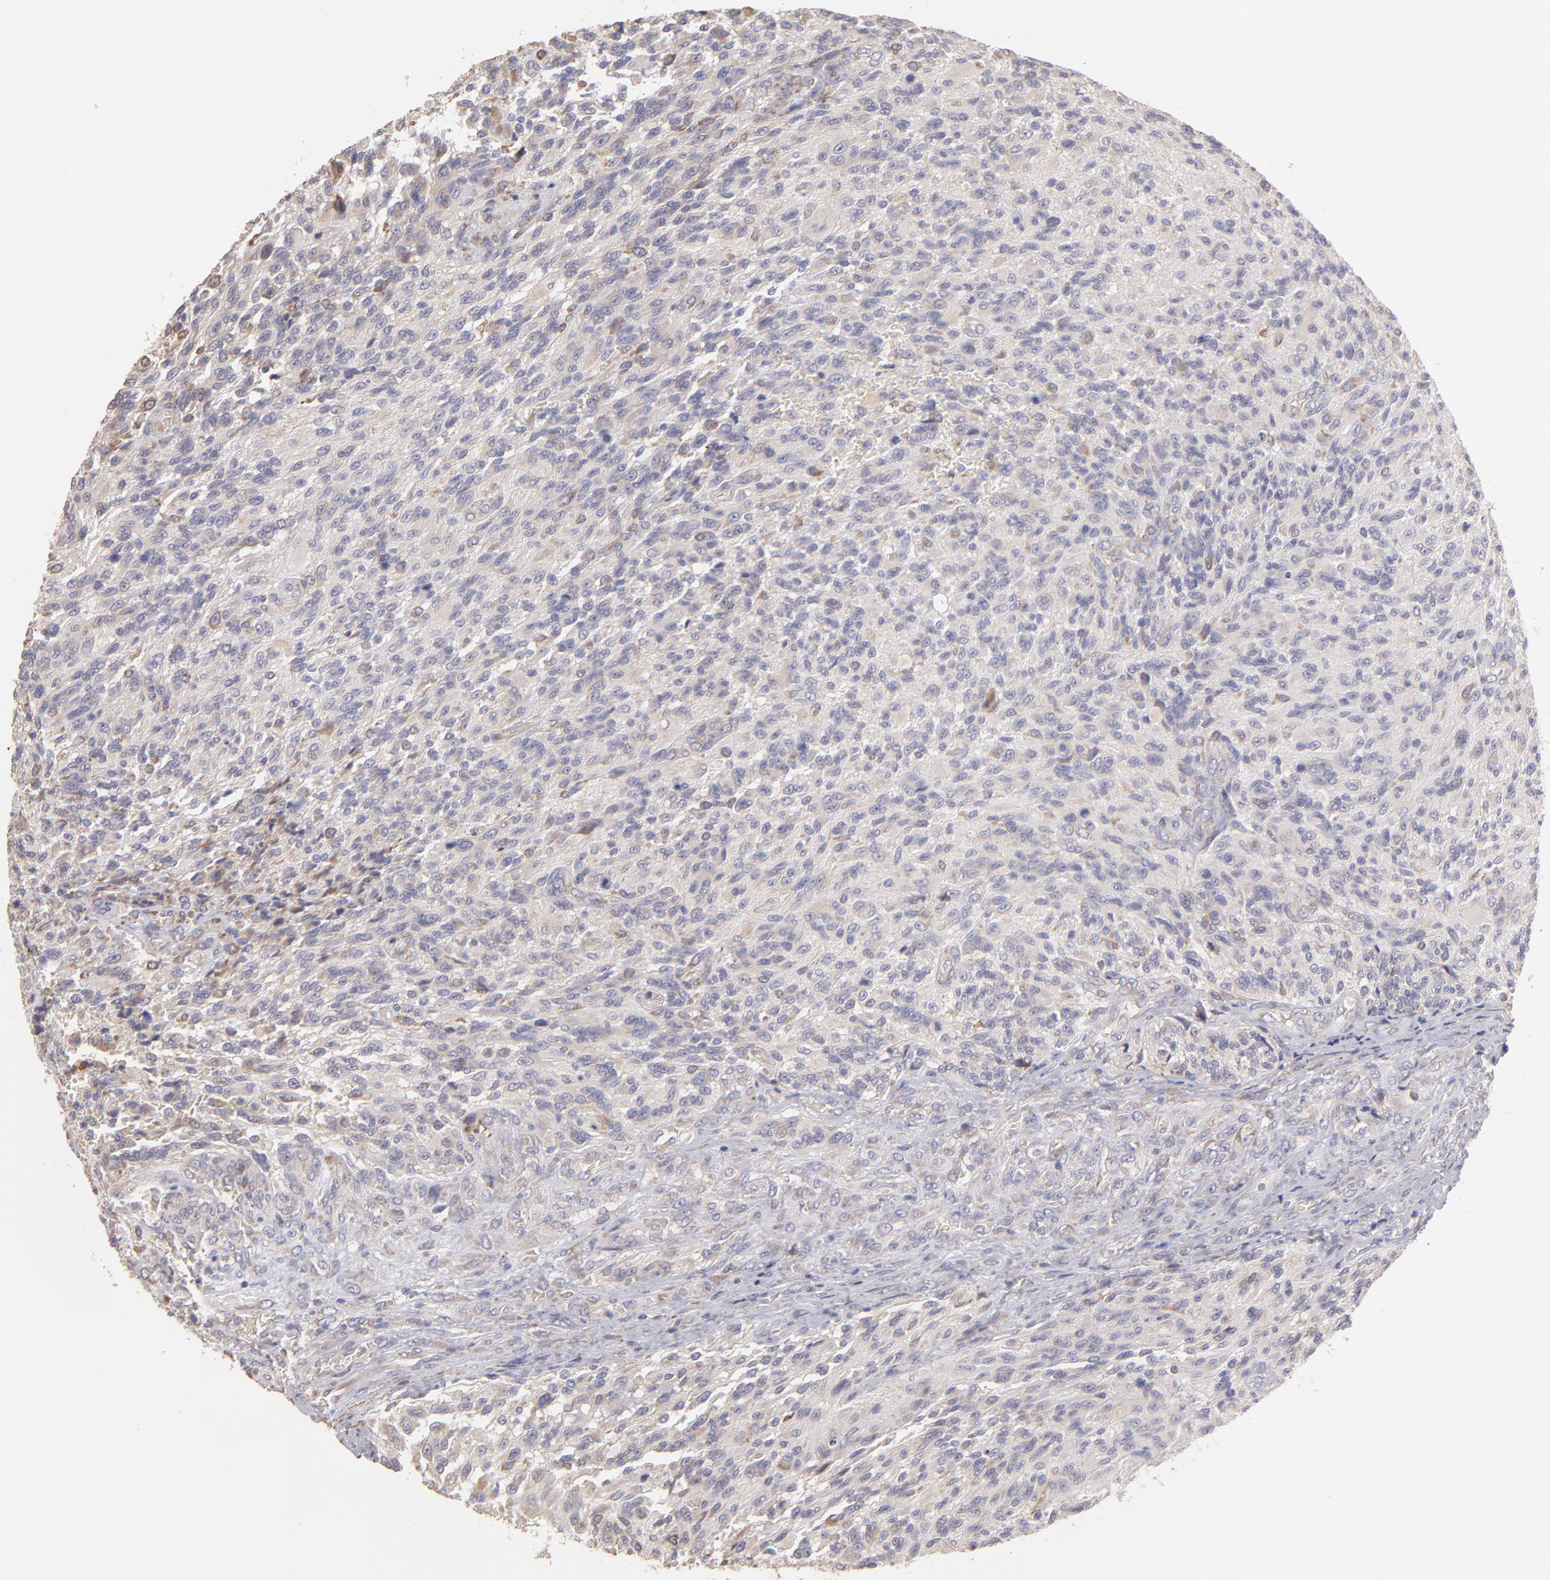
{"staining": {"intensity": "weak", "quantity": "25%-75%", "location": "cytoplasmic/membranous"}, "tissue": "glioma", "cell_type": "Tumor cells", "image_type": "cancer", "snomed": [{"axis": "morphology", "description": "Normal tissue, NOS"}, {"axis": "morphology", "description": "Glioma, malignant, High grade"}, {"axis": "topography", "description": "Cerebral cortex"}], "caption": "About 25%-75% of tumor cells in glioma exhibit weak cytoplasmic/membranous protein staining as visualized by brown immunohistochemical staining.", "gene": "CALR", "patient": {"sex": "male", "age": 56}}